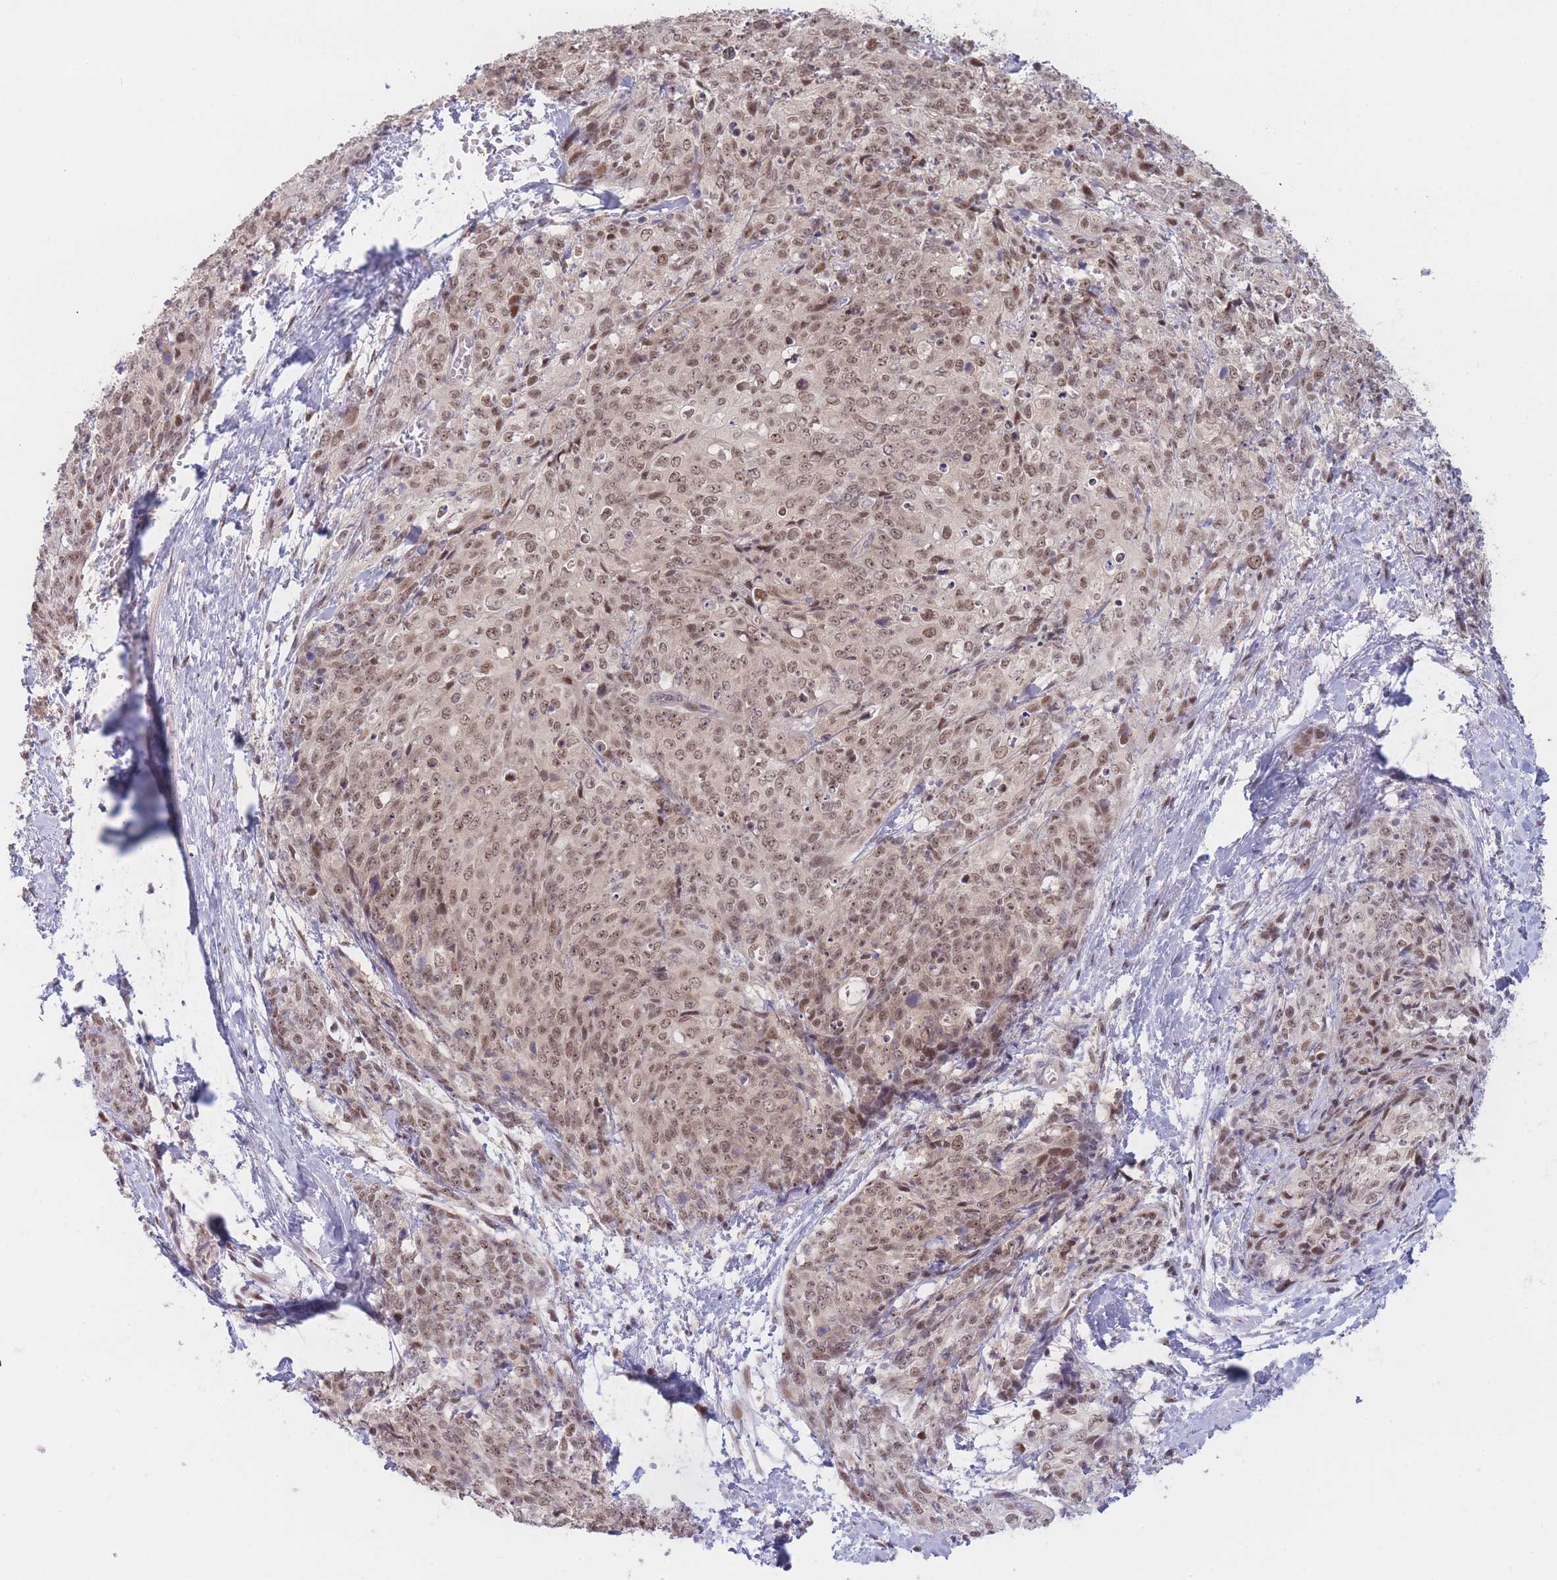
{"staining": {"intensity": "moderate", "quantity": ">75%", "location": "nuclear"}, "tissue": "skin cancer", "cell_type": "Tumor cells", "image_type": "cancer", "snomed": [{"axis": "morphology", "description": "Squamous cell carcinoma, NOS"}, {"axis": "topography", "description": "Skin"}, {"axis": "topography", "description": "Vulva"}], "caption": "Protein positivity by IHC demonstrates moderate nuclear expression in approximately >75% of tumor cells in skin cancer. The protein of interest is stained brown, and the nuclei are stained in blue (DAB (3,3'-diaminobenzidine) IHC with brightfield microscopy, high magnification).", "gene": "DEAF1", "patient": {"sex": "female", "age": 85}}